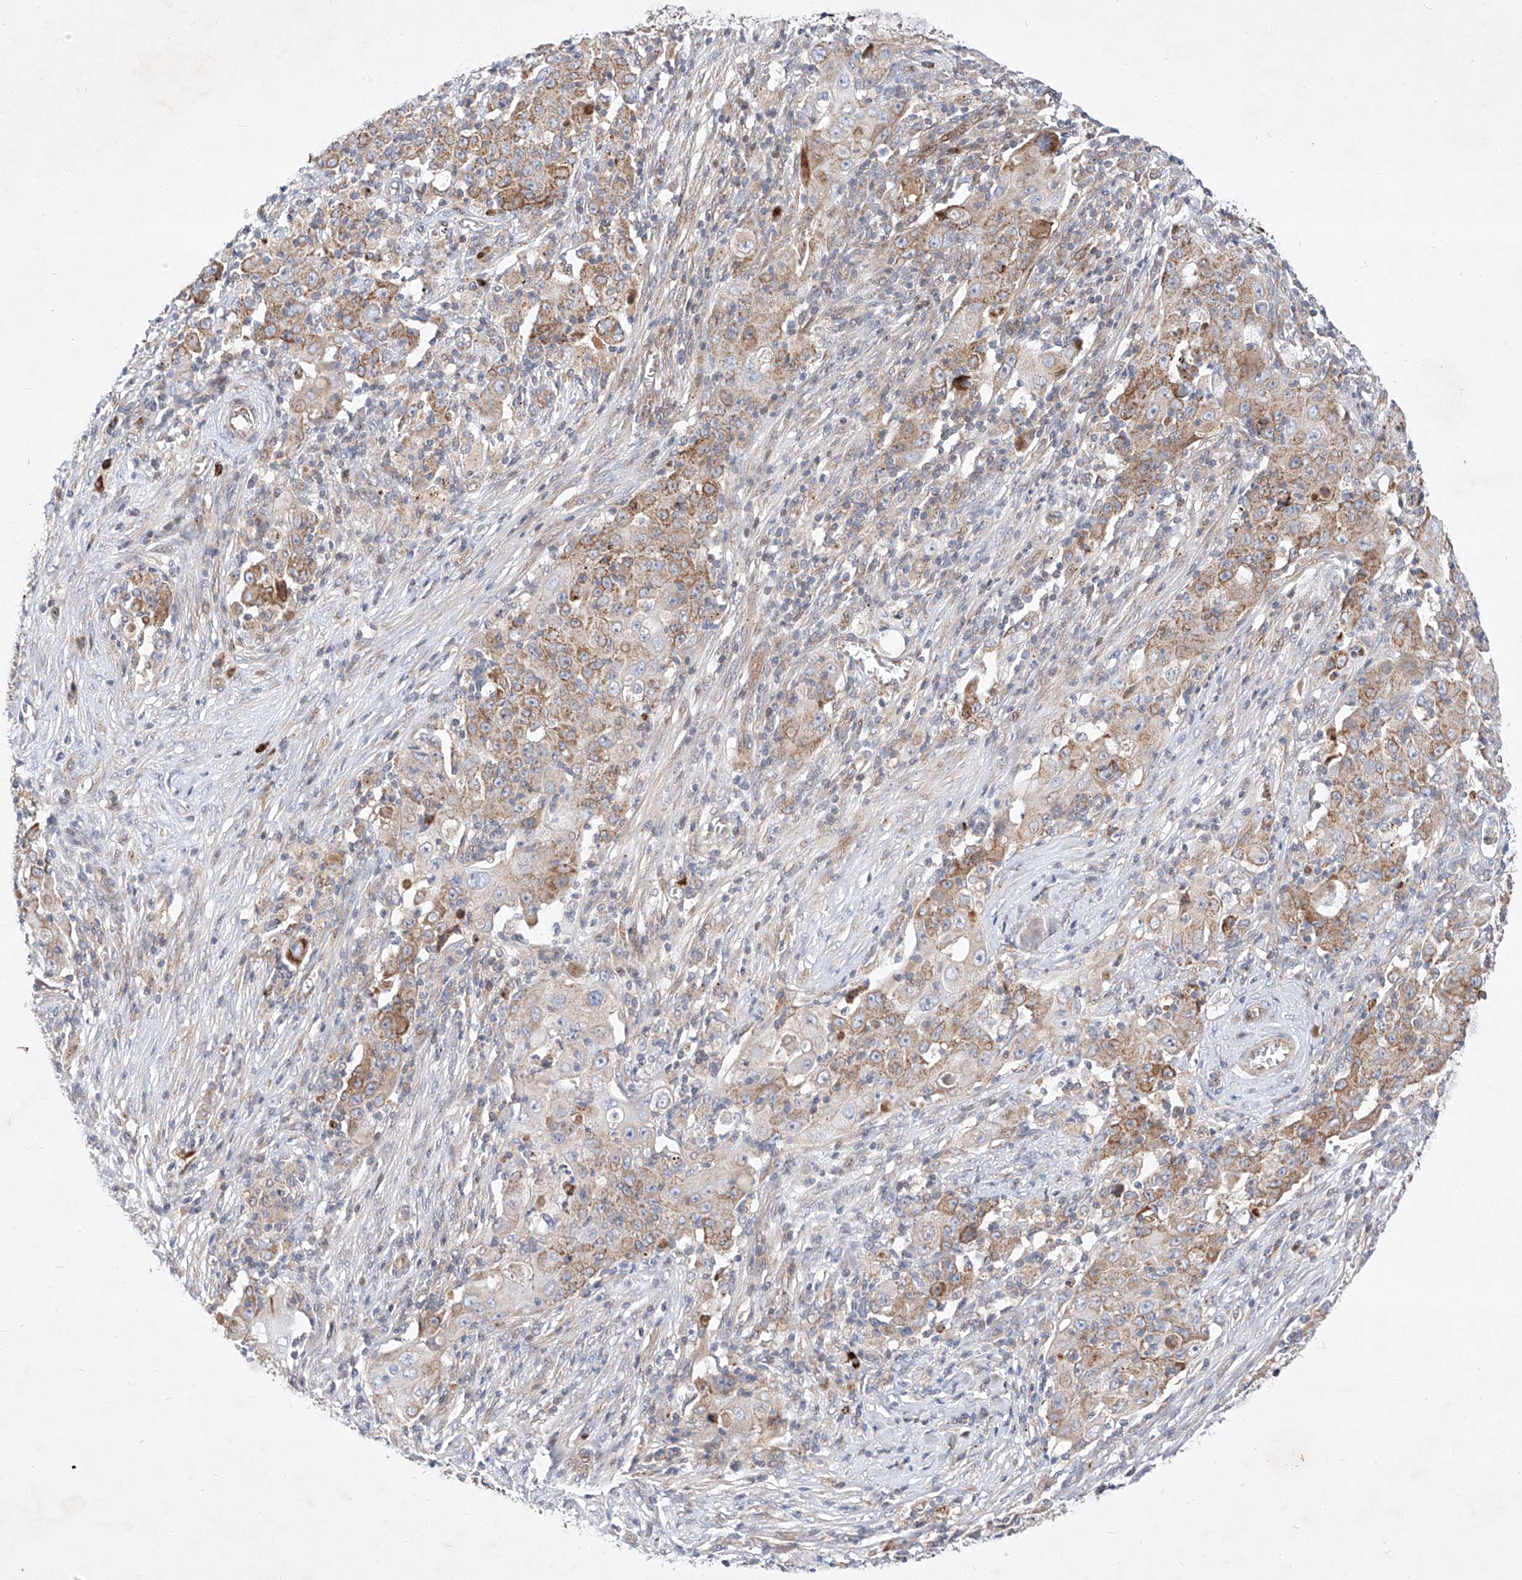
{"staining": {"intensity": "strong", "quantity": "25%-75%", "location": "cytoplasmic/membranous"}, "tissue": "ovarian cancer", "cell_type": "Tumor cells", "image_type": "cancer", "snomed": [{"axis": "morphology", "description": "Carcinoma, endometroid"}, {"axis": "topography", "description": "Ovary"}], "caption": "Tumor cells display high levels of strong cytoplasmic/membranous staining in approximately 25%-75% of cells in human ovarian endometroid carcinoma. Ihc stains the protein of interest in brown and the nuclei are stained blue.", "gene": "OSGEPL1", "patient": {"sex": "female", "age": 42}}